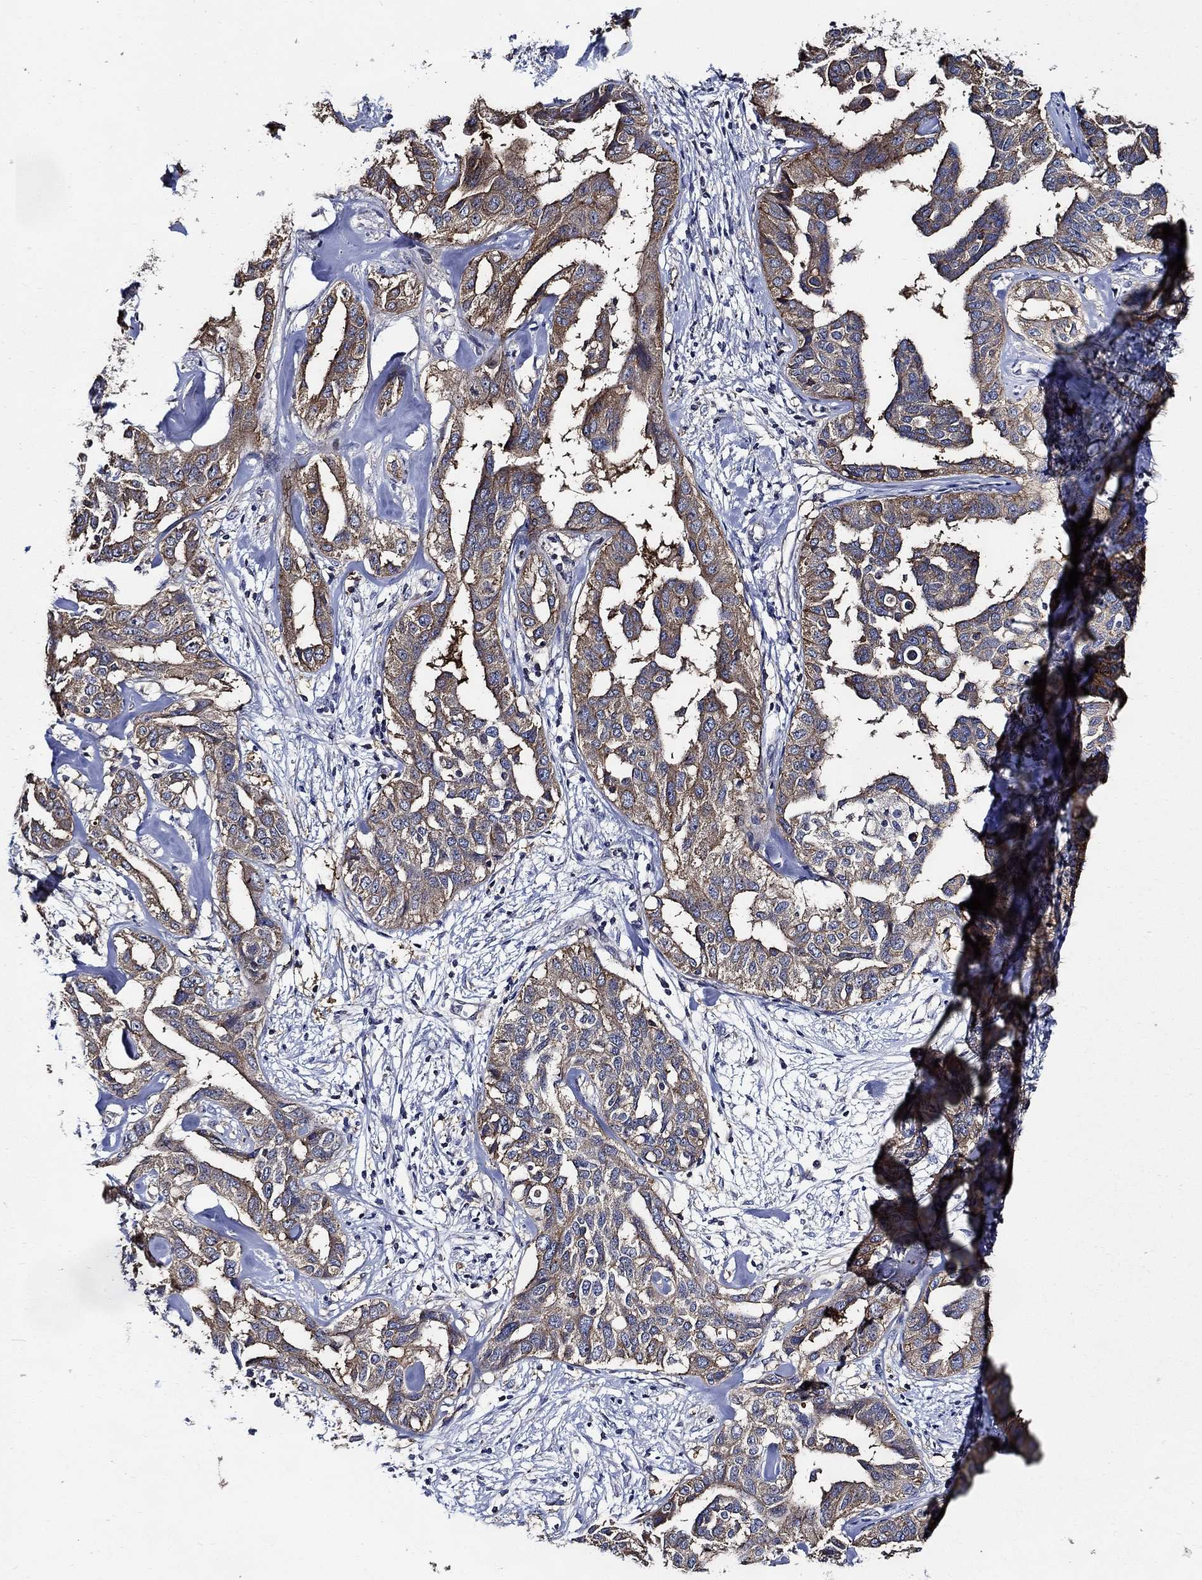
{"staining": {"intensity": "moderate", "quantity": ">75%", "location": "cytoplasmic/membranous"}, "tissue": "liver cancer", "cell_type": "Tumor cells", "image_type": "cancer", "snomed": [{"axis": "morphology", "description": "Cholangiocarcinoma"}, {"axis": "topography", "description": "Liver"}], "caption": "Immunohistochemical staining of liver cholangiocarcinoma exhibits medium levels of moderate cytoplasmic/membranous protein positivity in approximately >75% of tumor cells. The protein is stained brown, and the nuclei are stained in blue (DAB IHC with brightfield microscopy, high magnification).", "gene": "WDR53", "patient": {"sex": "male", "age": 59}}